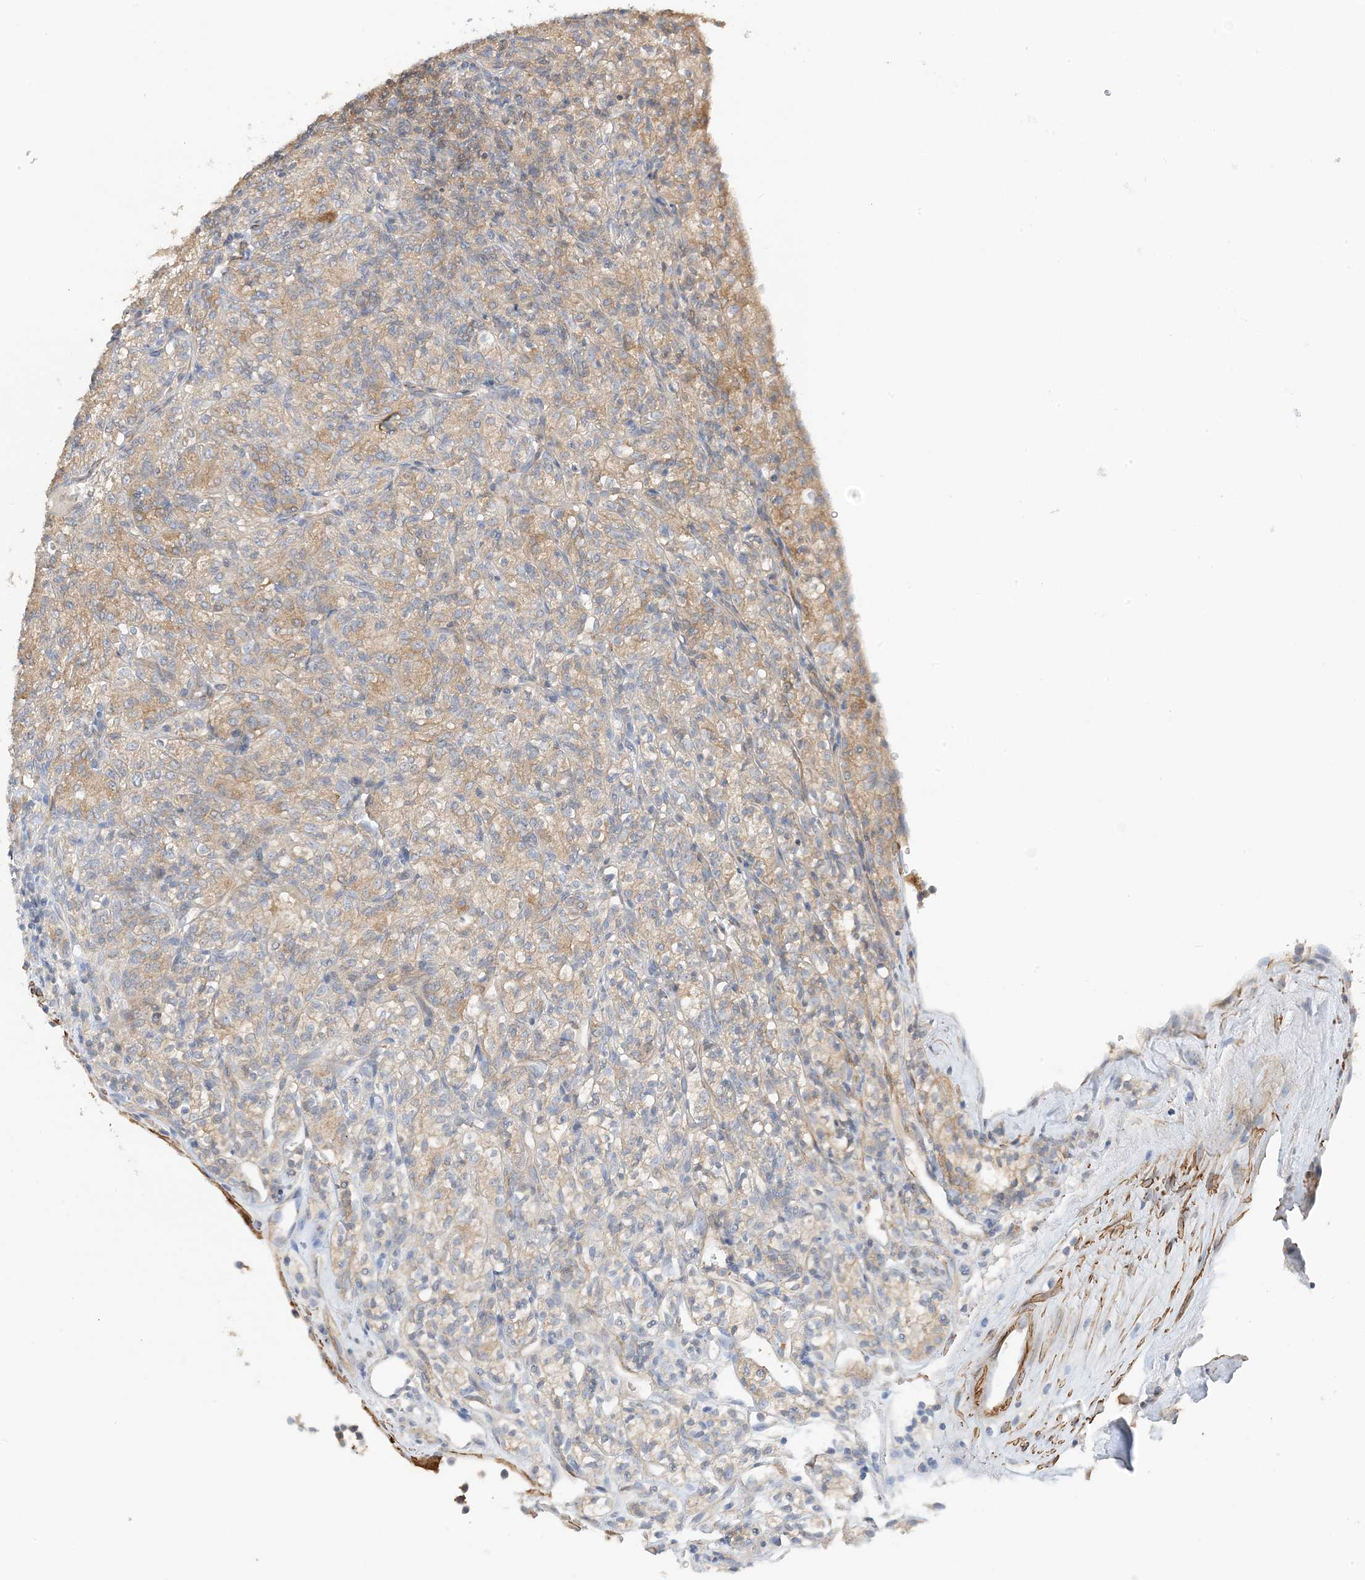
{"staining": {"intensity": "moderate", "quantity": ">75%", "location": "cytoplasmic/membranous"}, "tissue": "renal cancer", "cell_type": "Tumor cells", "image_type": "cancer", "snomed": [{"axis": "morphology", "description": "Adenocarcinoma, NOS"}, {"axis": "topography", "description": "Kidney"}], "caption": "Moderate cytoplasmic/membranous expression is appreciated in approximately >75% of tumor cells in adenocarcinoma (renal). Immunohistochemistry (ihc) stains the protein in brown and the nuclei are stained blue.", "gene": "KIFBP", "patient": {"sex": "male", "age": 77}}